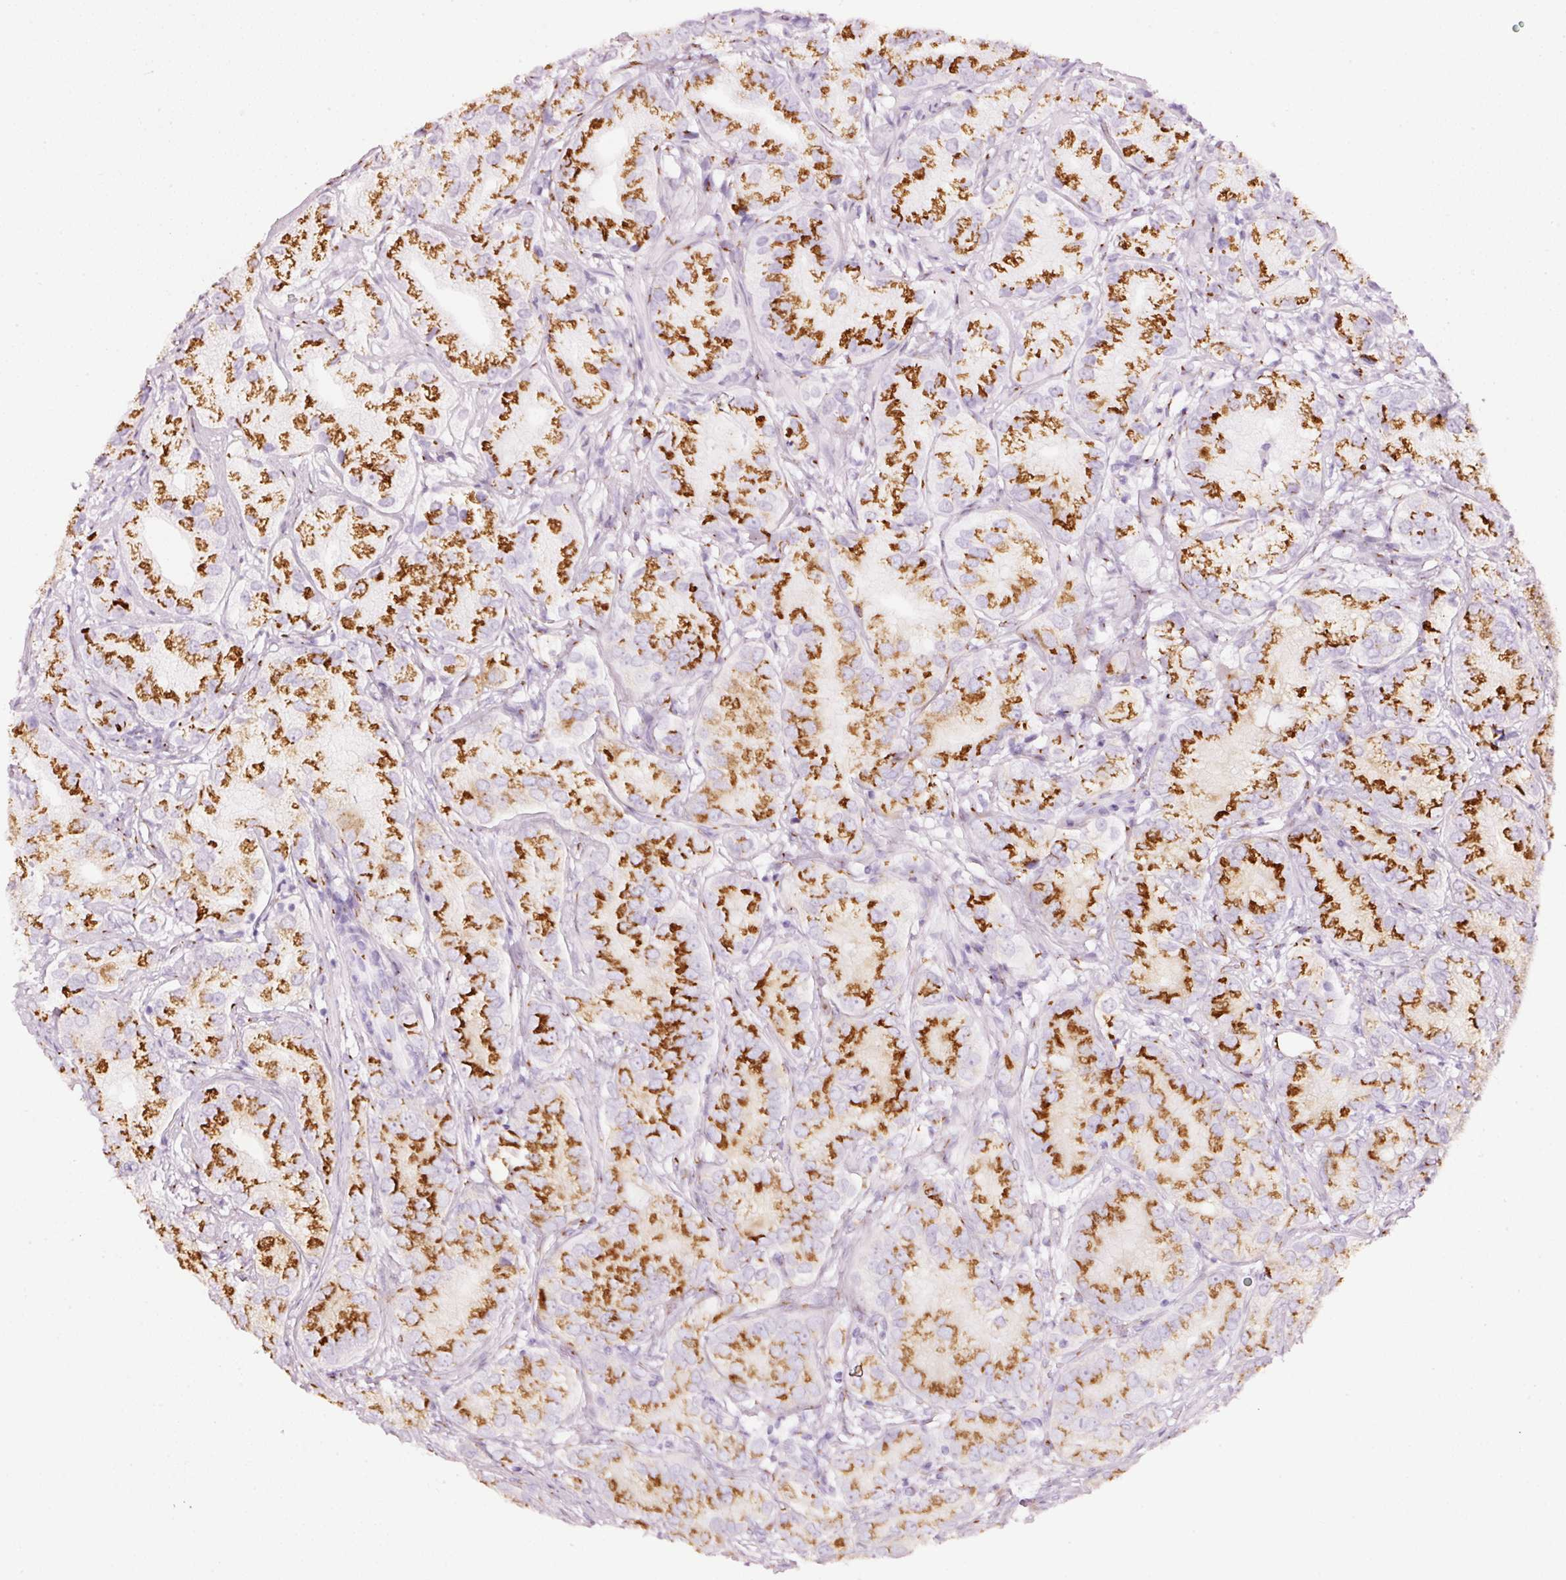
{"staining": {"intensity": "strong", "quantity": ">75%", "location": "cytoplasmic/membranous"}, "tissue": "prostate cancer", "cell_type": "Tumor cells", "image_type": "cancer", "snomed": [{"axis": "morphology", "description": "Adenocarcinoma, High grade"}, {"axis": "topography", "description": "Prostate"}], "caption": "Protein staining of adenocarcinoma (high-grade) (prostate) tissue reveals strong cytoplasmic/membranous positivity in about >75% of tumor cells.", "gene": "SDF4", "patient": {"sex": "male", "age": 82}}